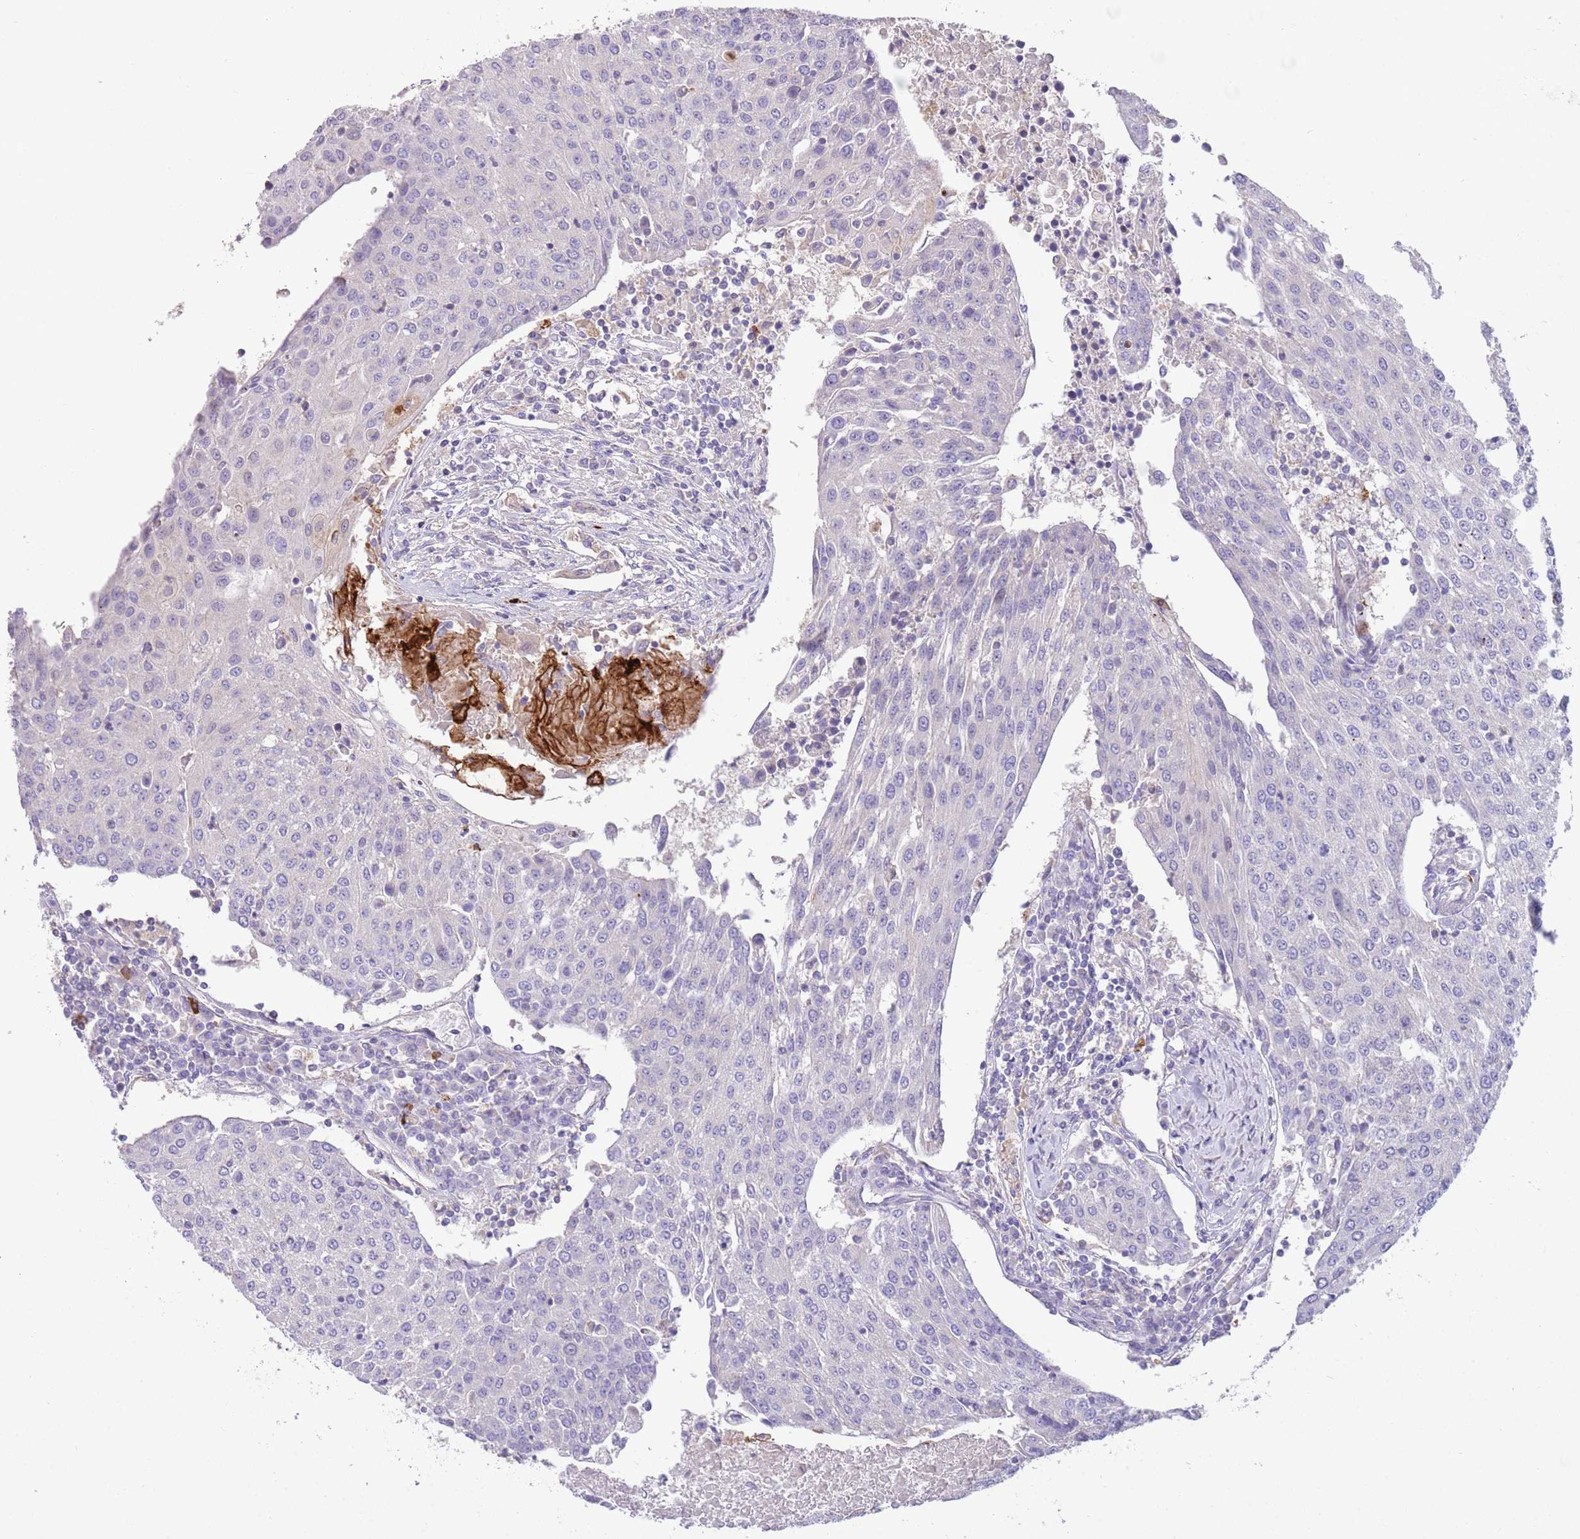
{"staining": {"intensity": "negative", "quantity": "none", "location": "none"}, "tissue": "urothelial cancer", "cell_type": "Tumor cells", "image_type": "cancer", "snomed": [{"axis": "morphology", "description": "Urothelial carcinoma, High grade"}, {"axis": "topography", "description": "Urinary bladder"}], "caption": "This is an immunohistochemistry (IHC) micrograph of urothelial carcinoma (high-grade). There is no staining in tumor cells.", "gene": "SFTPA1", "patient": {"sex": "female", "age": 85}}